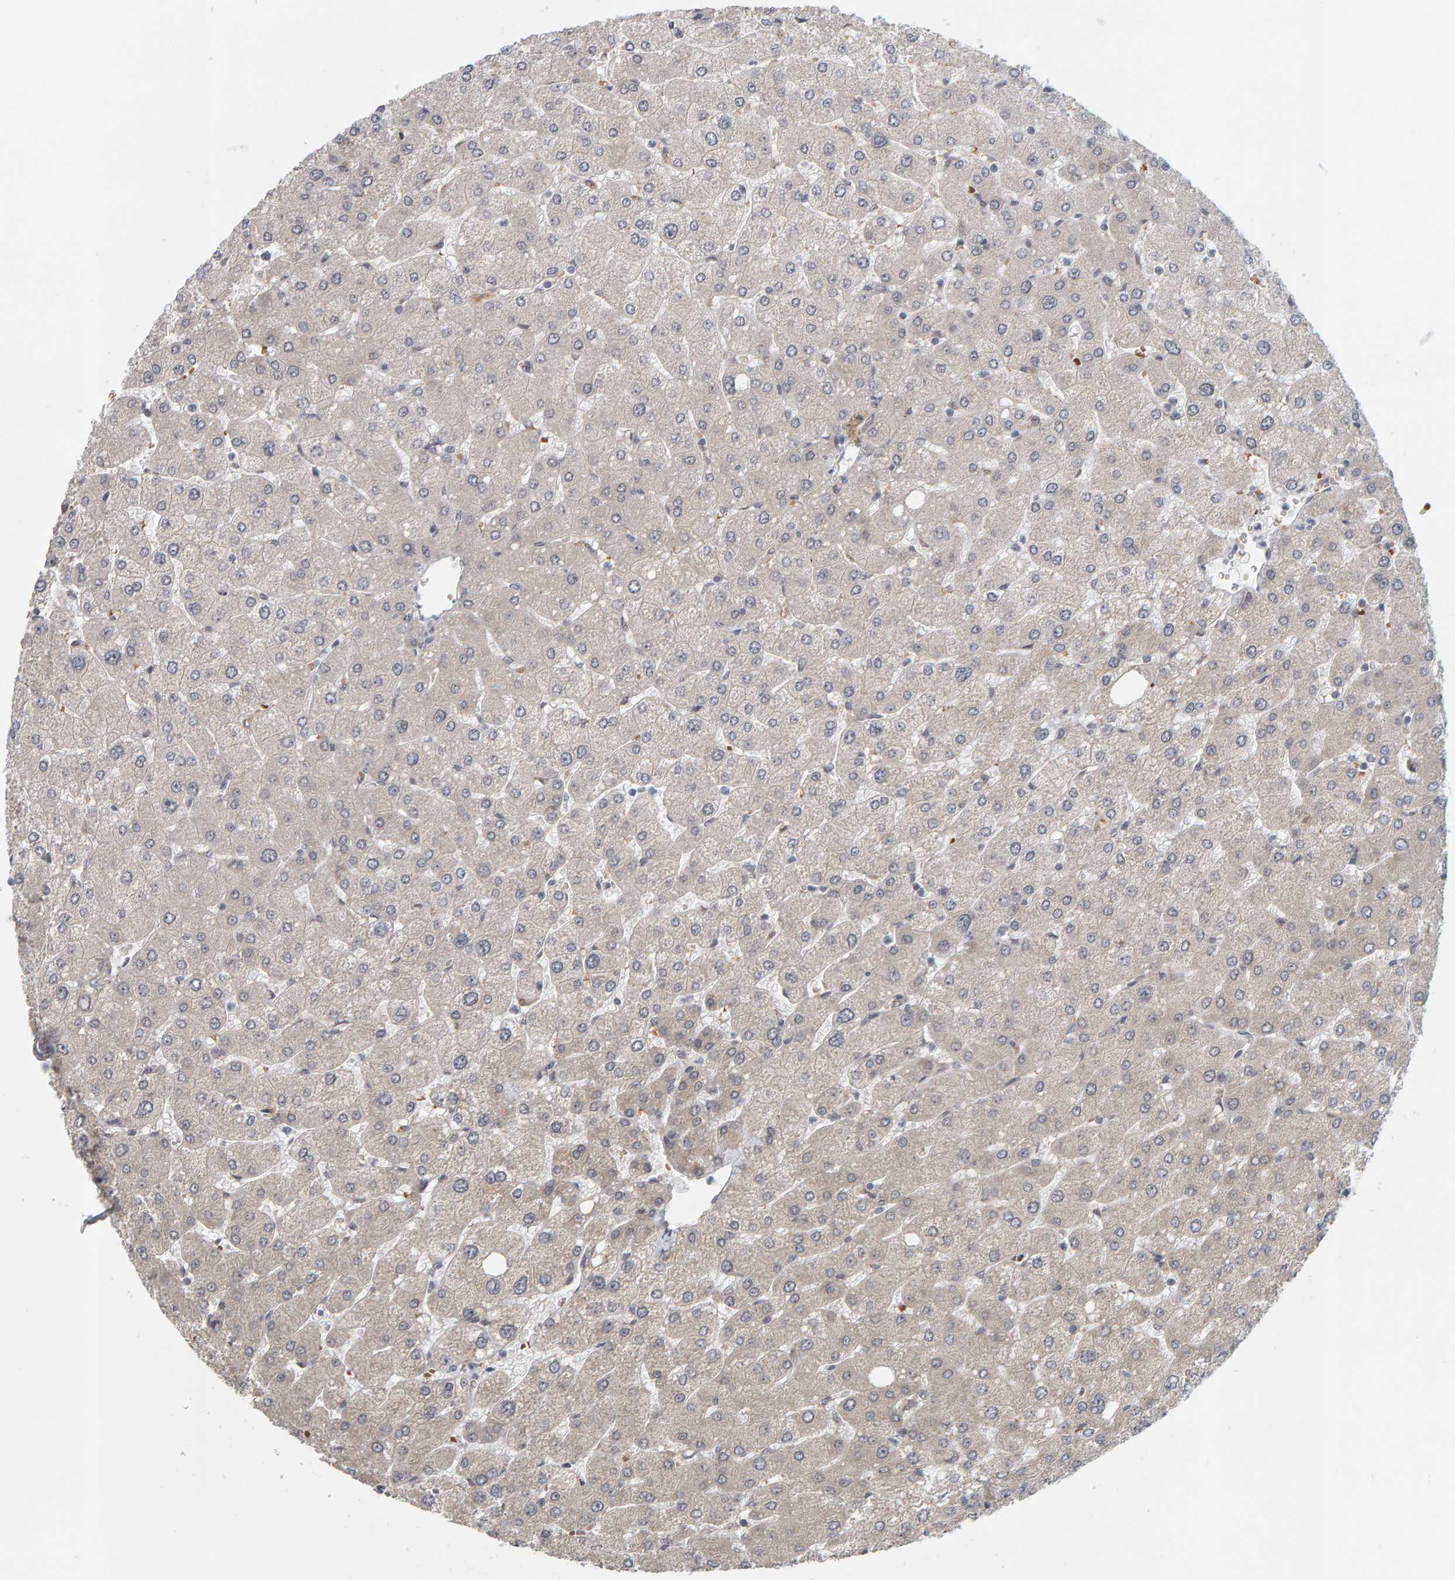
{"staining": {"intensity": "negative", "quantity": "none", "location": "none"}, "tissue": "liver", "cell_type": "Cholangiocytes", "image_type": "normal", "snomed": [{"axis": "morphology", "description": "Normal tissue, NOS"}, {"axis": "topography", "description": "Liver"}], "caption": "Cholangiocytes are negative for protein expression in unremarkable human liver. (IHC, brightfield microscopy, high magnification).", "gene": "DAP3", "patient": {"sex": "male", "age": 55}}